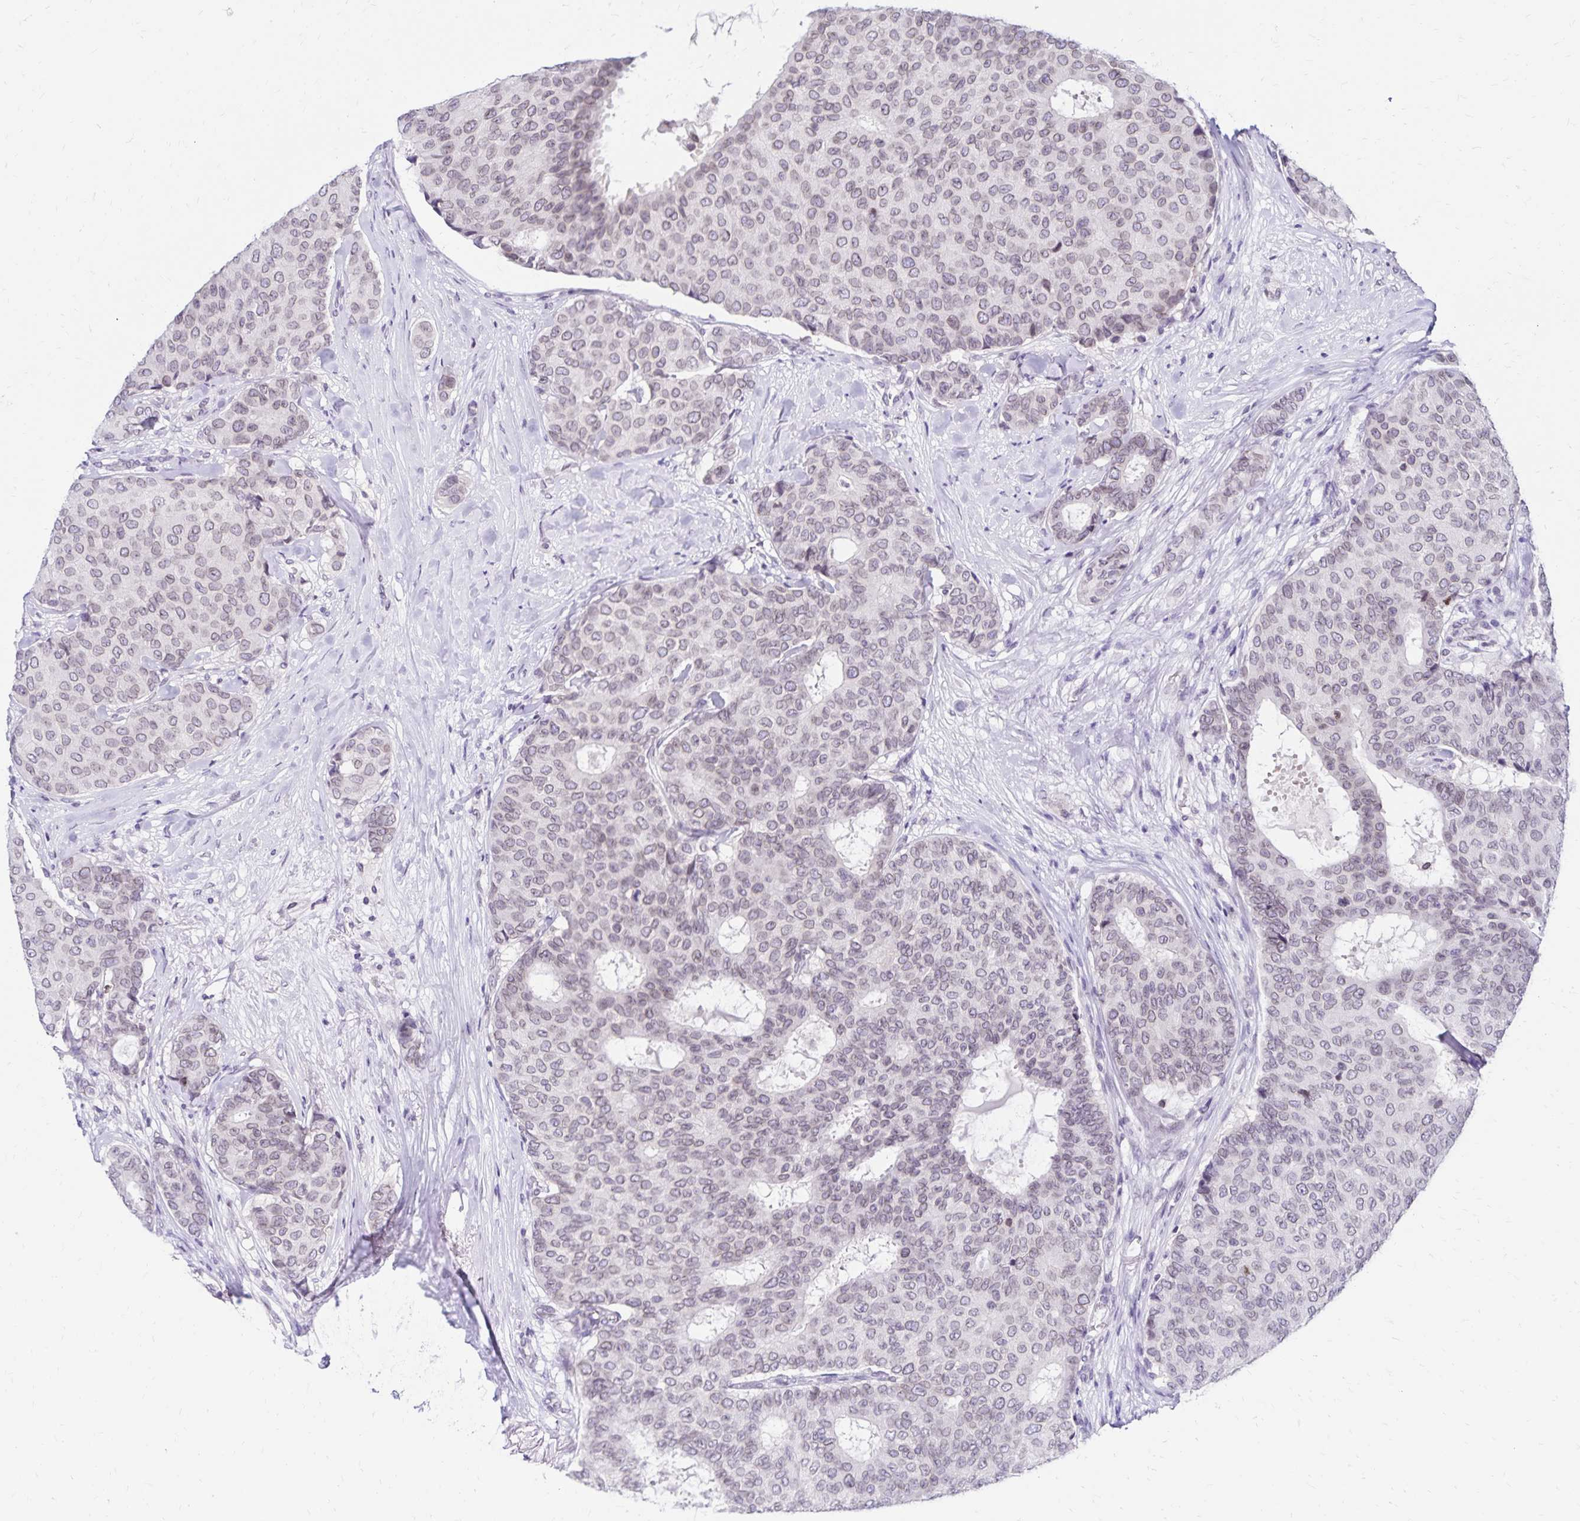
{"staining": {"intensity": "weak", "quantity": "<25%", "location": "nuclear"}, "tissue": "breast cancer", "cell_type": "Tumor cells", "image_type": "cancer", "snomed": [{"axis": "morphology", "description": "Duct carcinoma"}, {"axis": "topography", "description": "Breast"}], "caption": "The image demonstrates no significant staining in tumor cells of intraductal carcinoma (breast).", "gene": "FAM166C", "patient": {"sex": "female", "age": 75}}